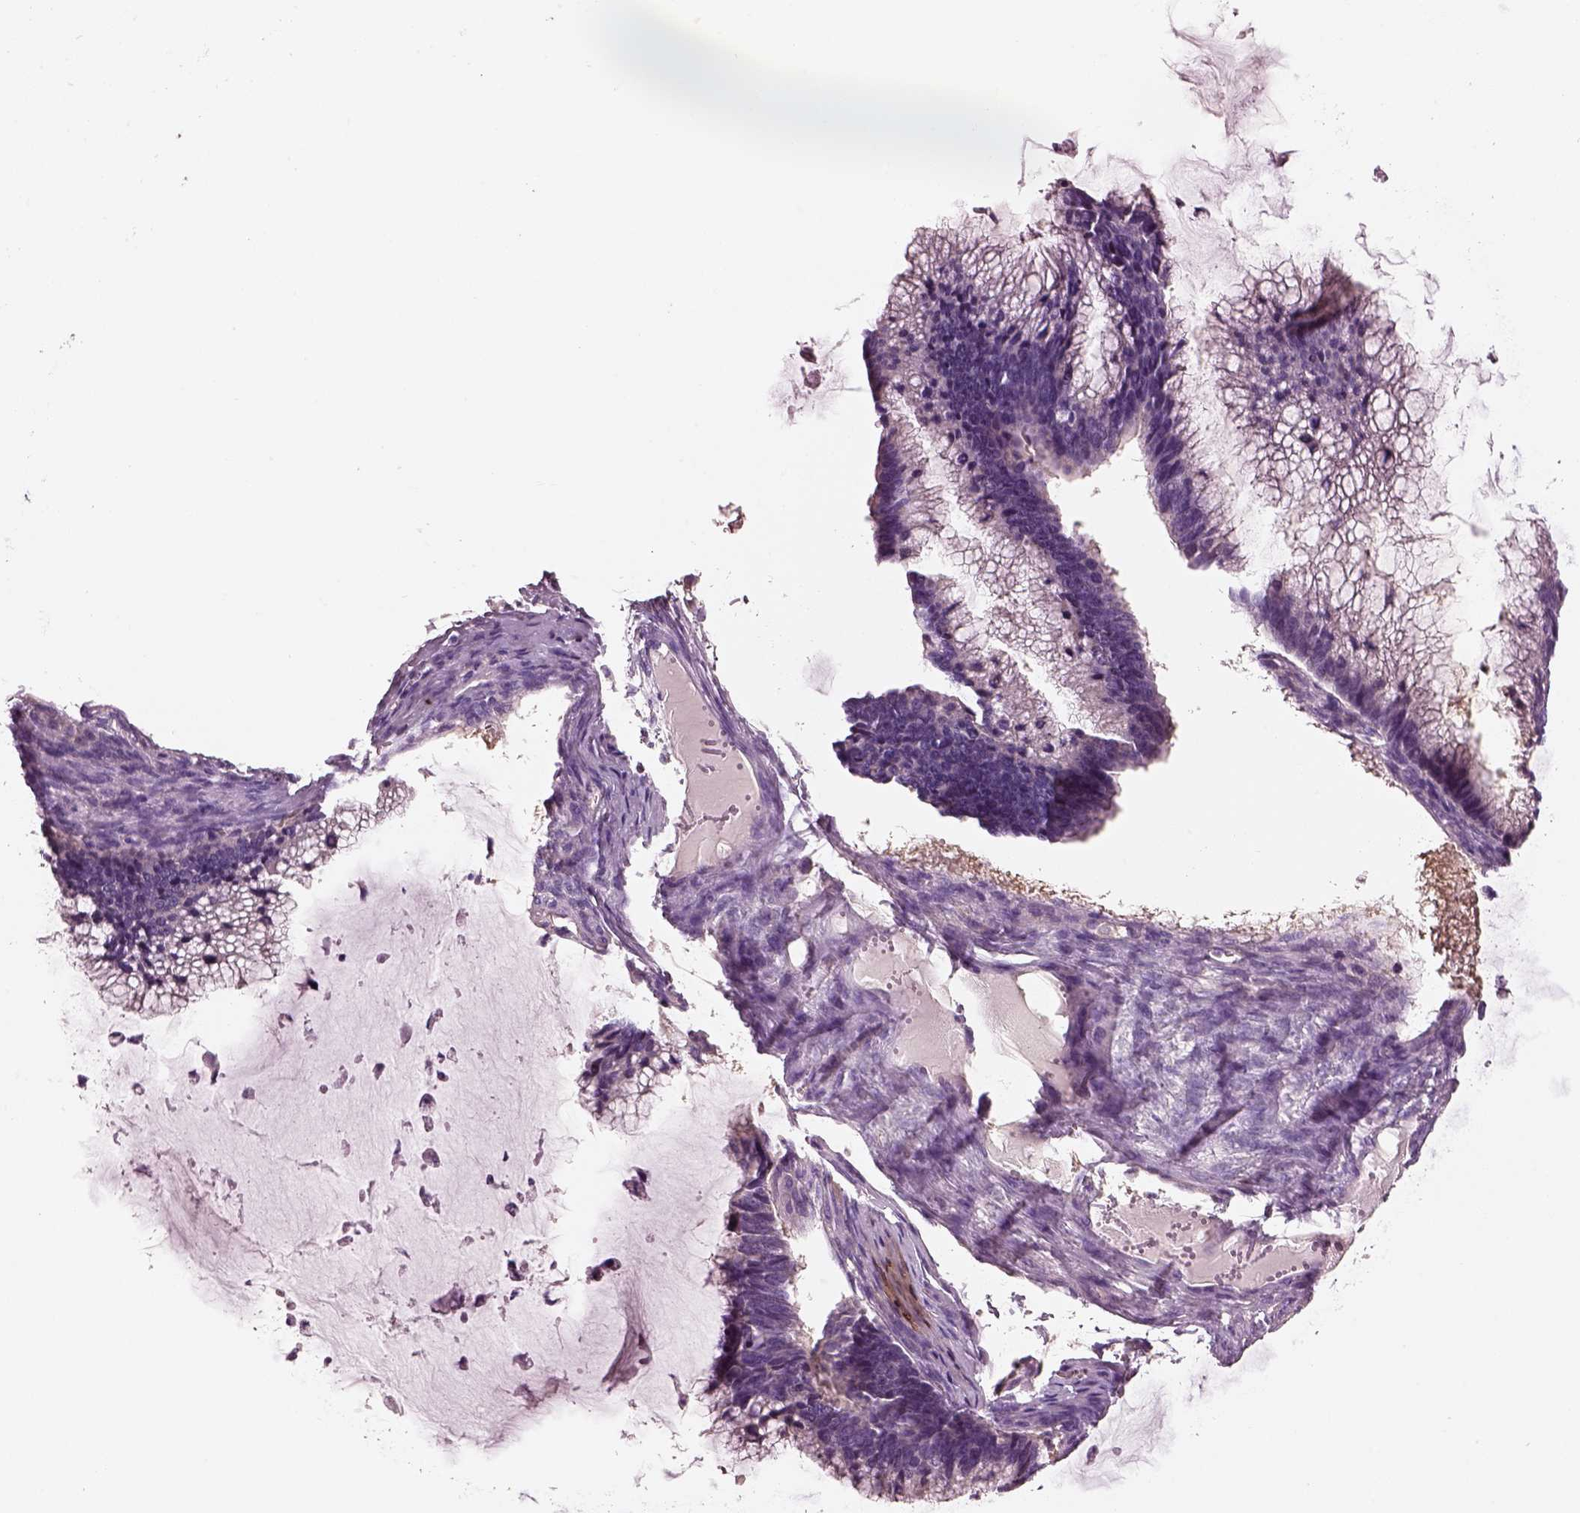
{"staining": {"intensity": "negative", "quantity": "none", "location": "none"}, "tissue": "ovarian cancer", "cell_type": "Tumor cells", "image_type": "cancer", "snomed": [{"axis": "morphology", "description": "Cystadenocarcinoma, mucinous, NOS"}, {"axis": "topography", "description": "Ovary"}], "caption": "A photomicrograph of ovarian cancer stained for a protein demonstrates no brown staining in tumor cells.", "gene": "ELSPBP1", "patient": {"sex": "female", "age": 38}}